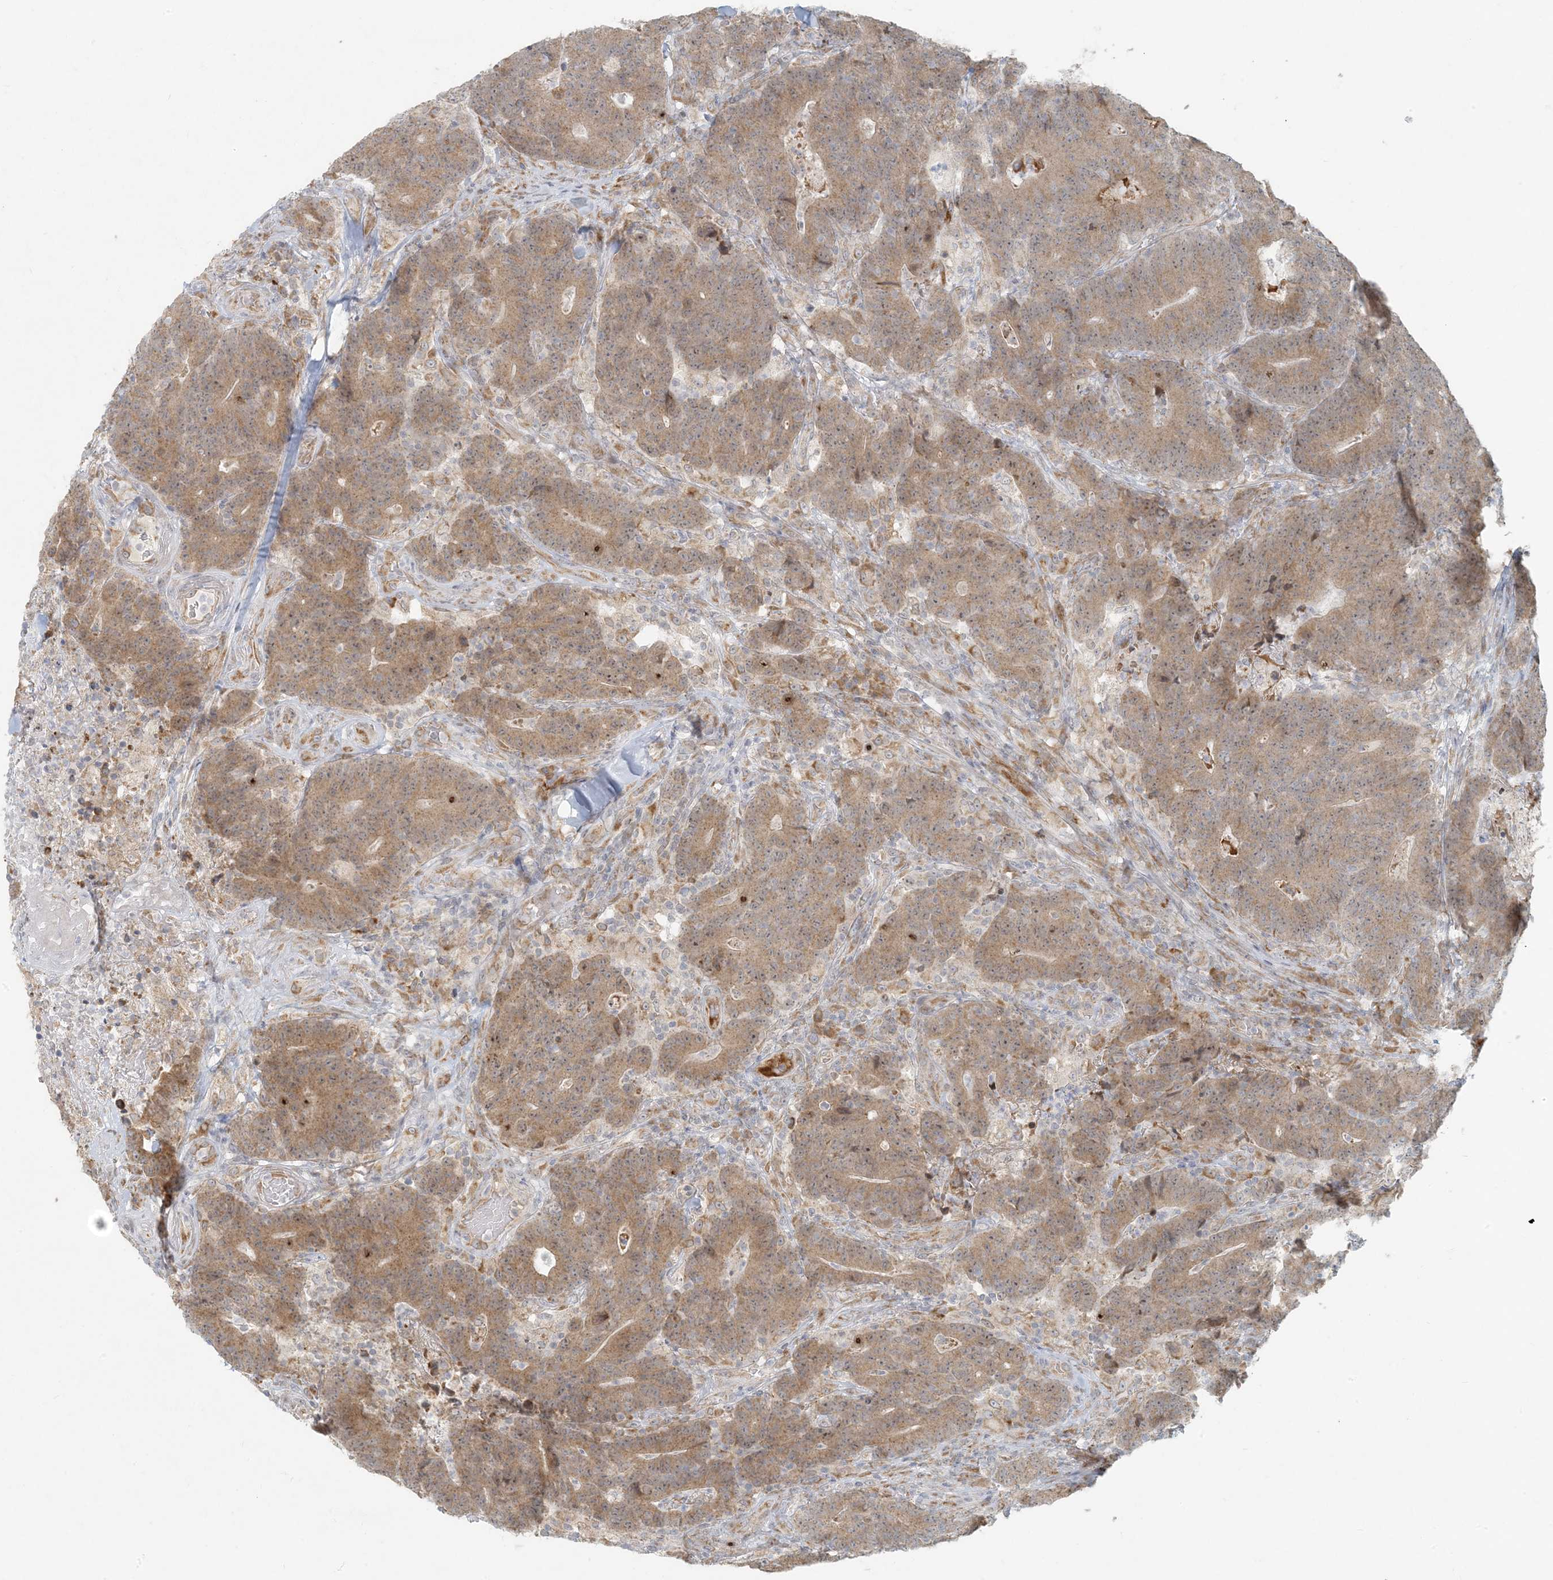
{"staining": {"intensity": "moderate", "quantity": ">75%", "location": "cytoplasmic/membranous"}, "tissue": "colorectal cancer", "cell_type": "Tumor cells", "image_type": "cancer", "snomed": [{"axis": "morphology", "description": "Normal tissue, NOS"}, {"axis": "morphology", "description": "Adenocarcinoma, NOS"}, {"axis": "topography", "description": "Colon"}], "caption": "A medium amount of moderate cytoplasmic/membranous positivity is appreciated in about >75% of tumor cells in adenocarcinoma (colorectal) tissue.", "gene": "HACL1", "patient": {"sex": "female", "age": 75}}